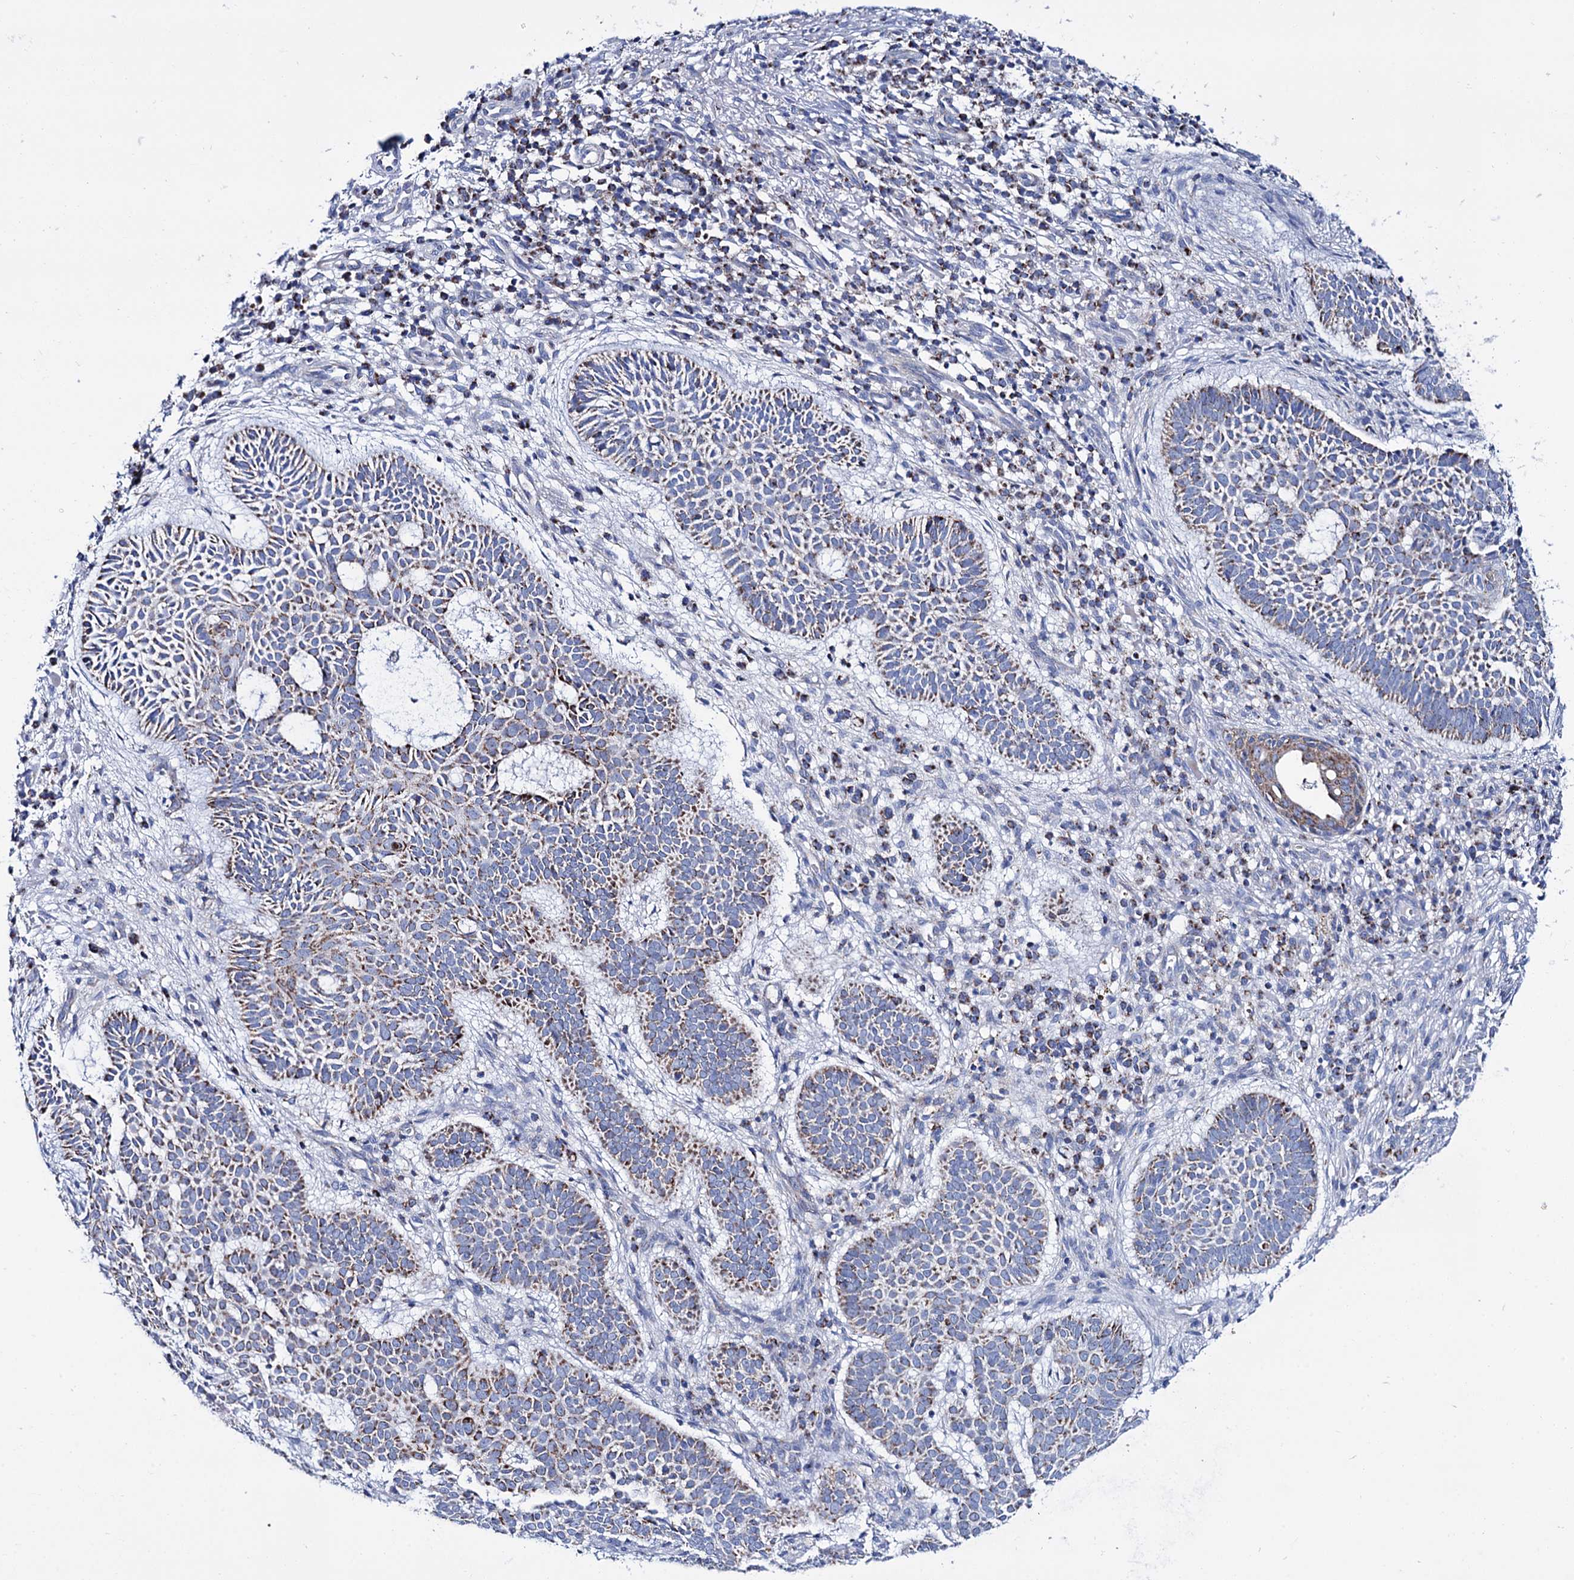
{"staining": {"intensity": "moderate", "quantity": ">75%", "location": "cytoplasmic/membranous"}, "tissue": "skin cancer", "cell_type": "Tumor cells", "image_type": "cancer", "snomed": [{"axis": "morphology", "description": "Basal cell carcinoma"}, {"axis": "topography", "description": "Skin"}], "caption": "Skin cancer was stained to show a protein in brown. There is medium levels of moderate cytoplasmic/membranous positivity in about >75% of tumor cells. Using DAB (3,3'-diaminobenzidine) (brown) and hematoxylin (blue) stains, captured at high magnification using brightfield microscopy.", "gene": "UBASH3B", "patient": {"sex": "male", "age": 85}}